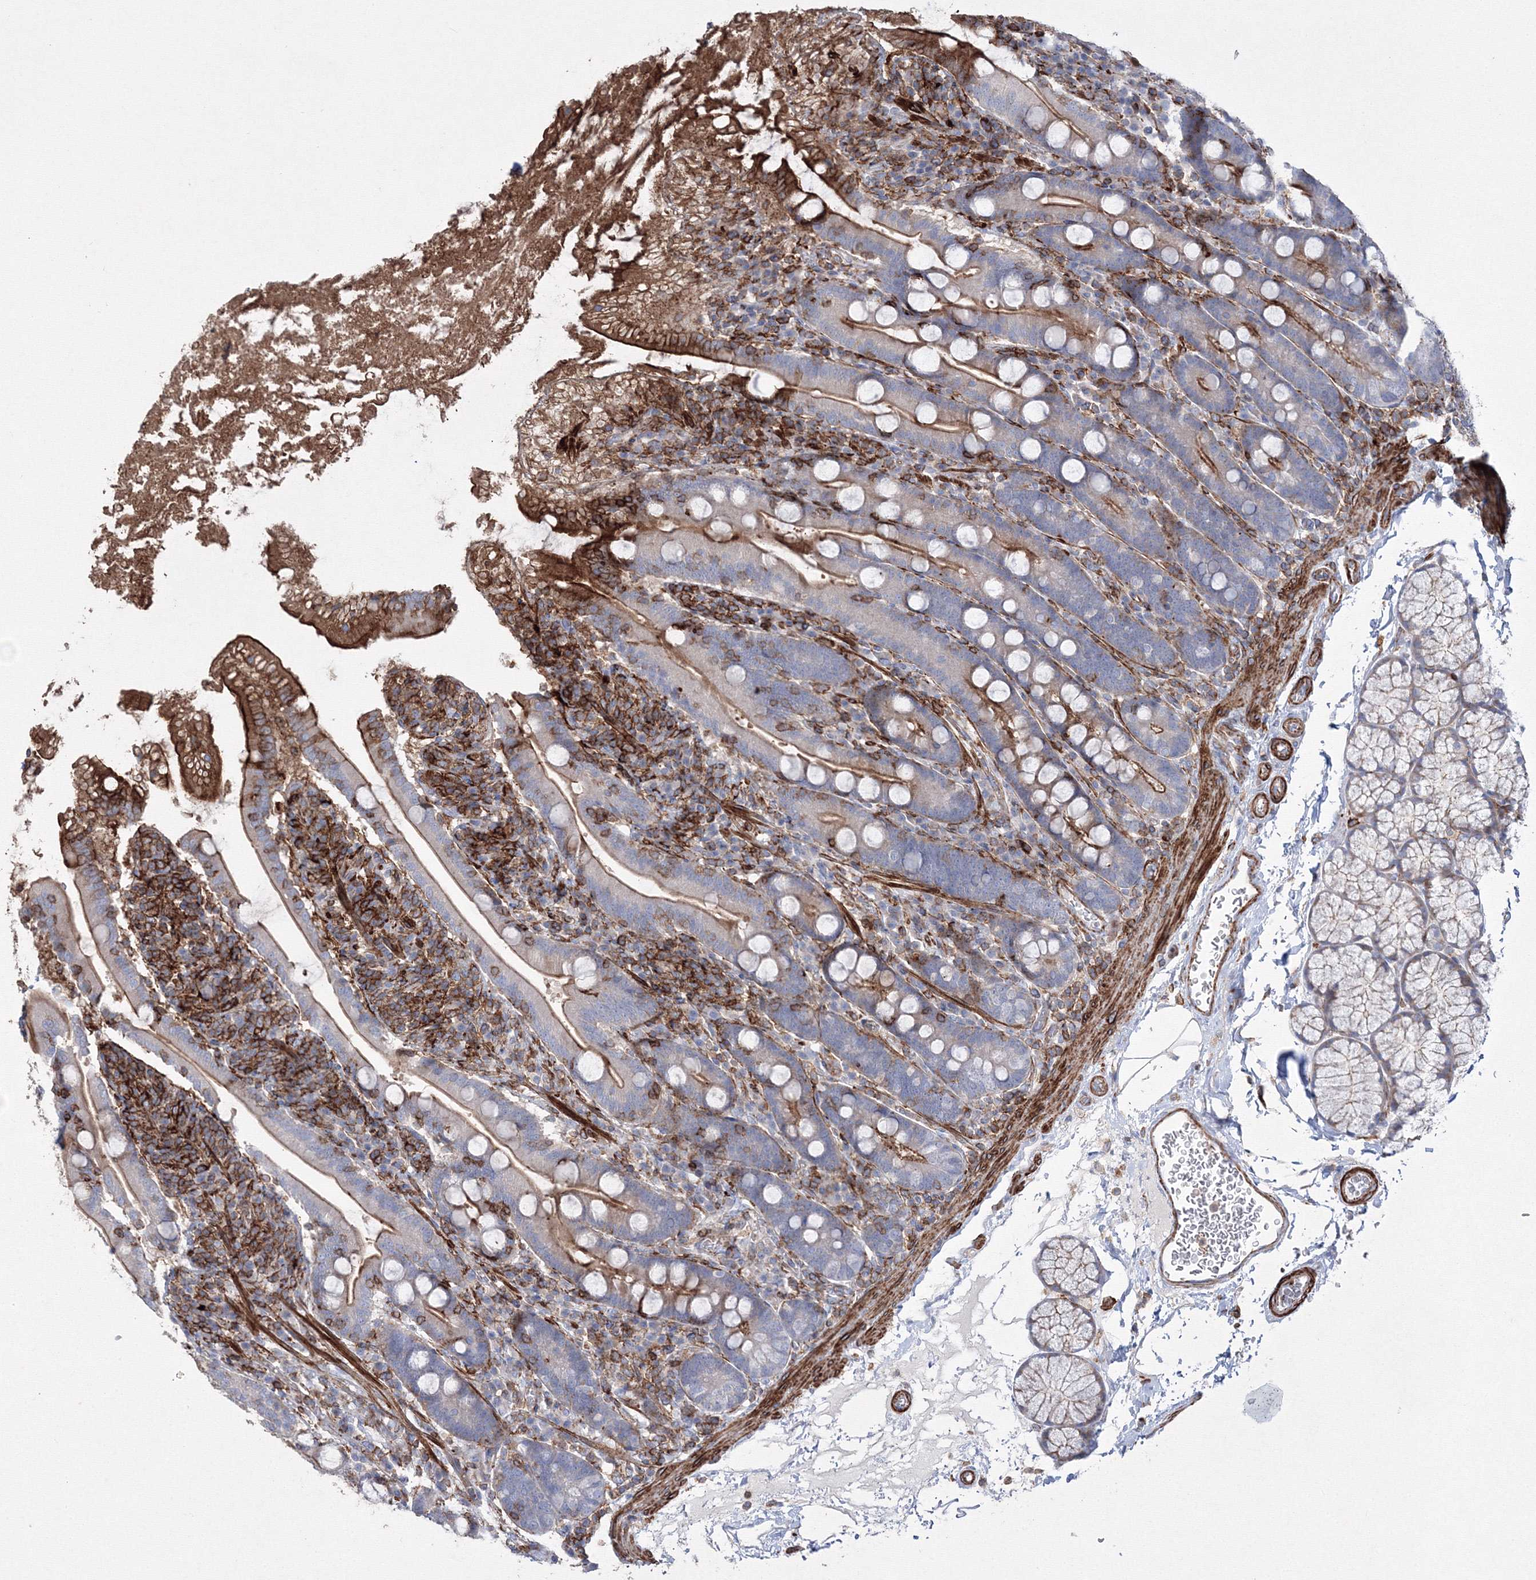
{"staining": {"intensity": "moderate", "quantity": ">75%", "location": "cytoplasmic/membranous"}, "tissue": "duodenum", "cell_type": "Glandular cells", "image_type": "normal", "snomed": [{"axis": "morphology", "description": "Normal tissue, NOS"}, {"axis": "topography", "description": "Duodenum"}], "caption": "A photomicrograph showing moderate cytoplasmic/membranous expression in approximately >75% of glandular cells in unremarkable duodenum, as visualized by brown immunohistochemical staining.", "gene": "GPR82", "patient": {"sex": "male", "age": 35}}